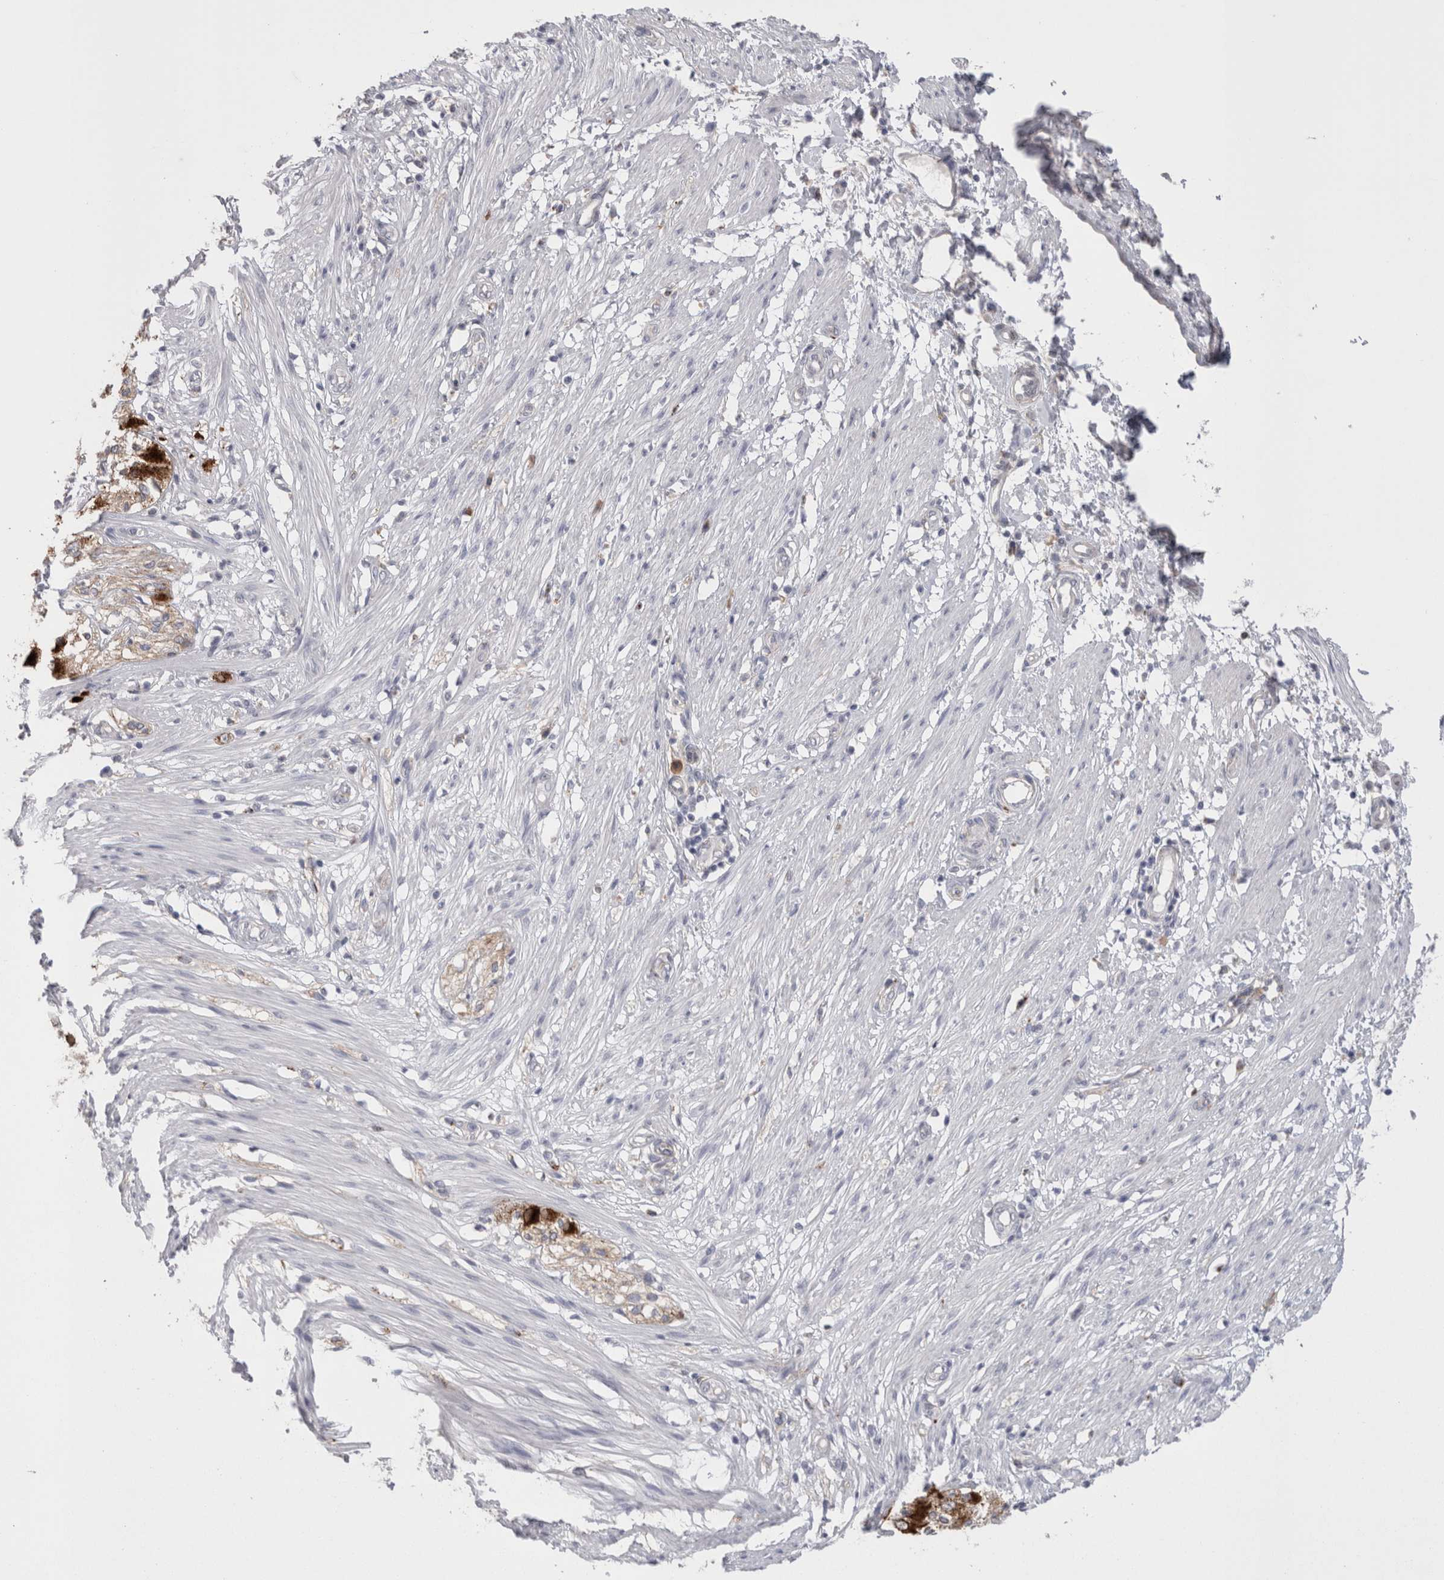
{"staining": {"intensity": "negative", "quantity": "none", "location": "none"}, "tissue": "smooth muscle", "cell_type": "Smooth muscle cells", "image_type": "normal", "snomed": [{"axis": "morphology", "description": "Normal tissue, NOS"}, {"axis": "morphology", "description": "Adenocarcinoma, NOS"}, {"axis": "topography", "description": "Smooth muscle"}, {"axis": "topography", "description": "Colon"}], "caption": "Smooth muscle cells show no significant protein staining in normal smooth muscle. The staining was performed using DAB (3,3'-diaminobenzidine) to visualize the protein expression in brown, while the nuclei were stained in blue with hematoxylin (Magnification: 20x).", "gene": "EPDR1", "patient": {"sex": "male", "age": 14}}